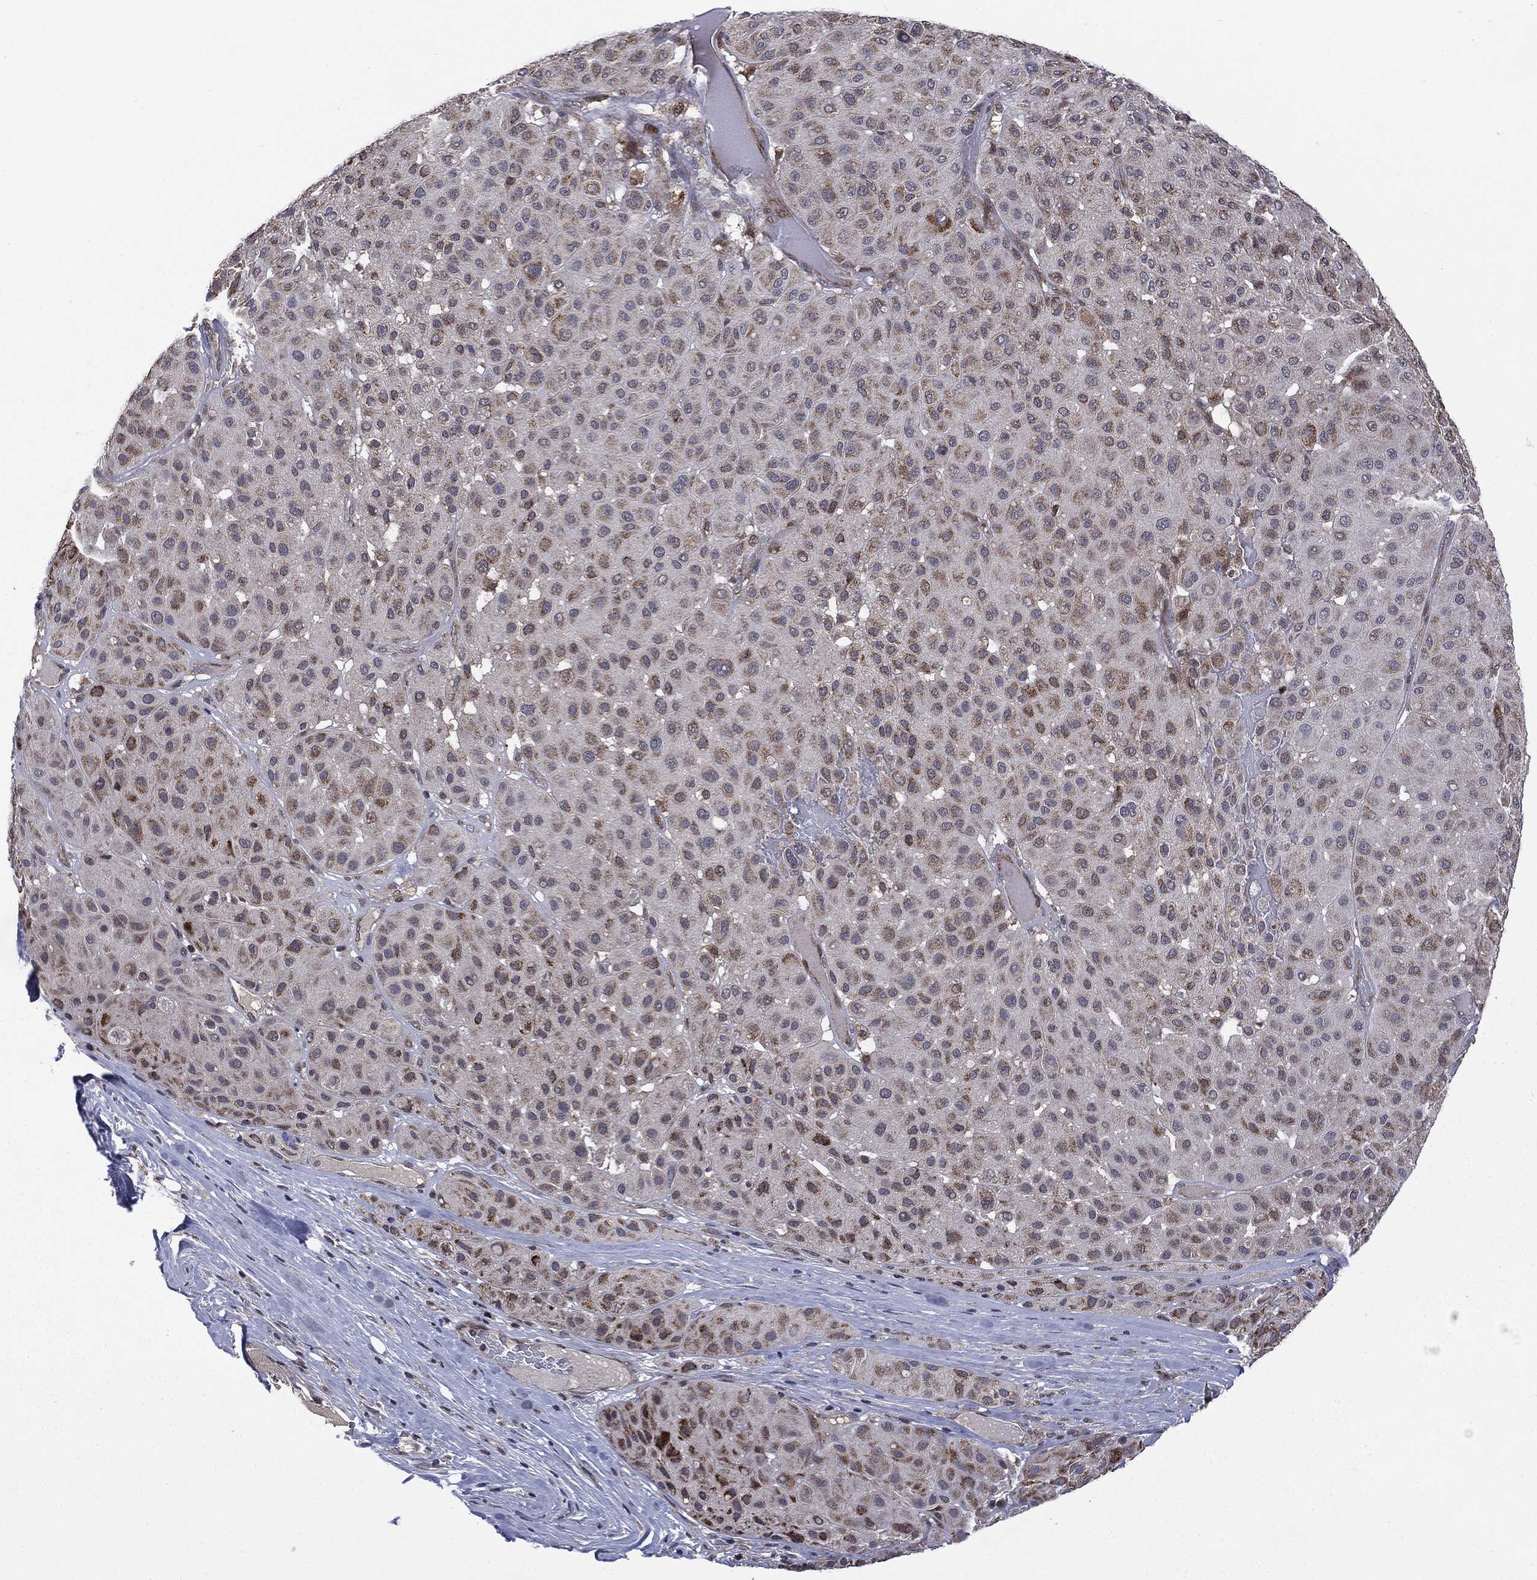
{"staining": {"intensity": "moderate", "quantity": "25%-75%", "location": "cytoplasmic/membranous"}, "tissue": "melanoma", "cell_type": "Tumor cells", "image_type": "cancer", "snomed": [{"axis": "morphology", "description": "Malignant melanoma, Metastatic site"}, {"axis": "topography", "description": "Smooth muscle"}], "caption": "This is an image of immunohistochemistry staining of melanoma, which shows moderate expression in the cytoplasmic/membranous of tumor cells.", "gene": "PTPA", "patient": {"sex": "male", "age": 41}}